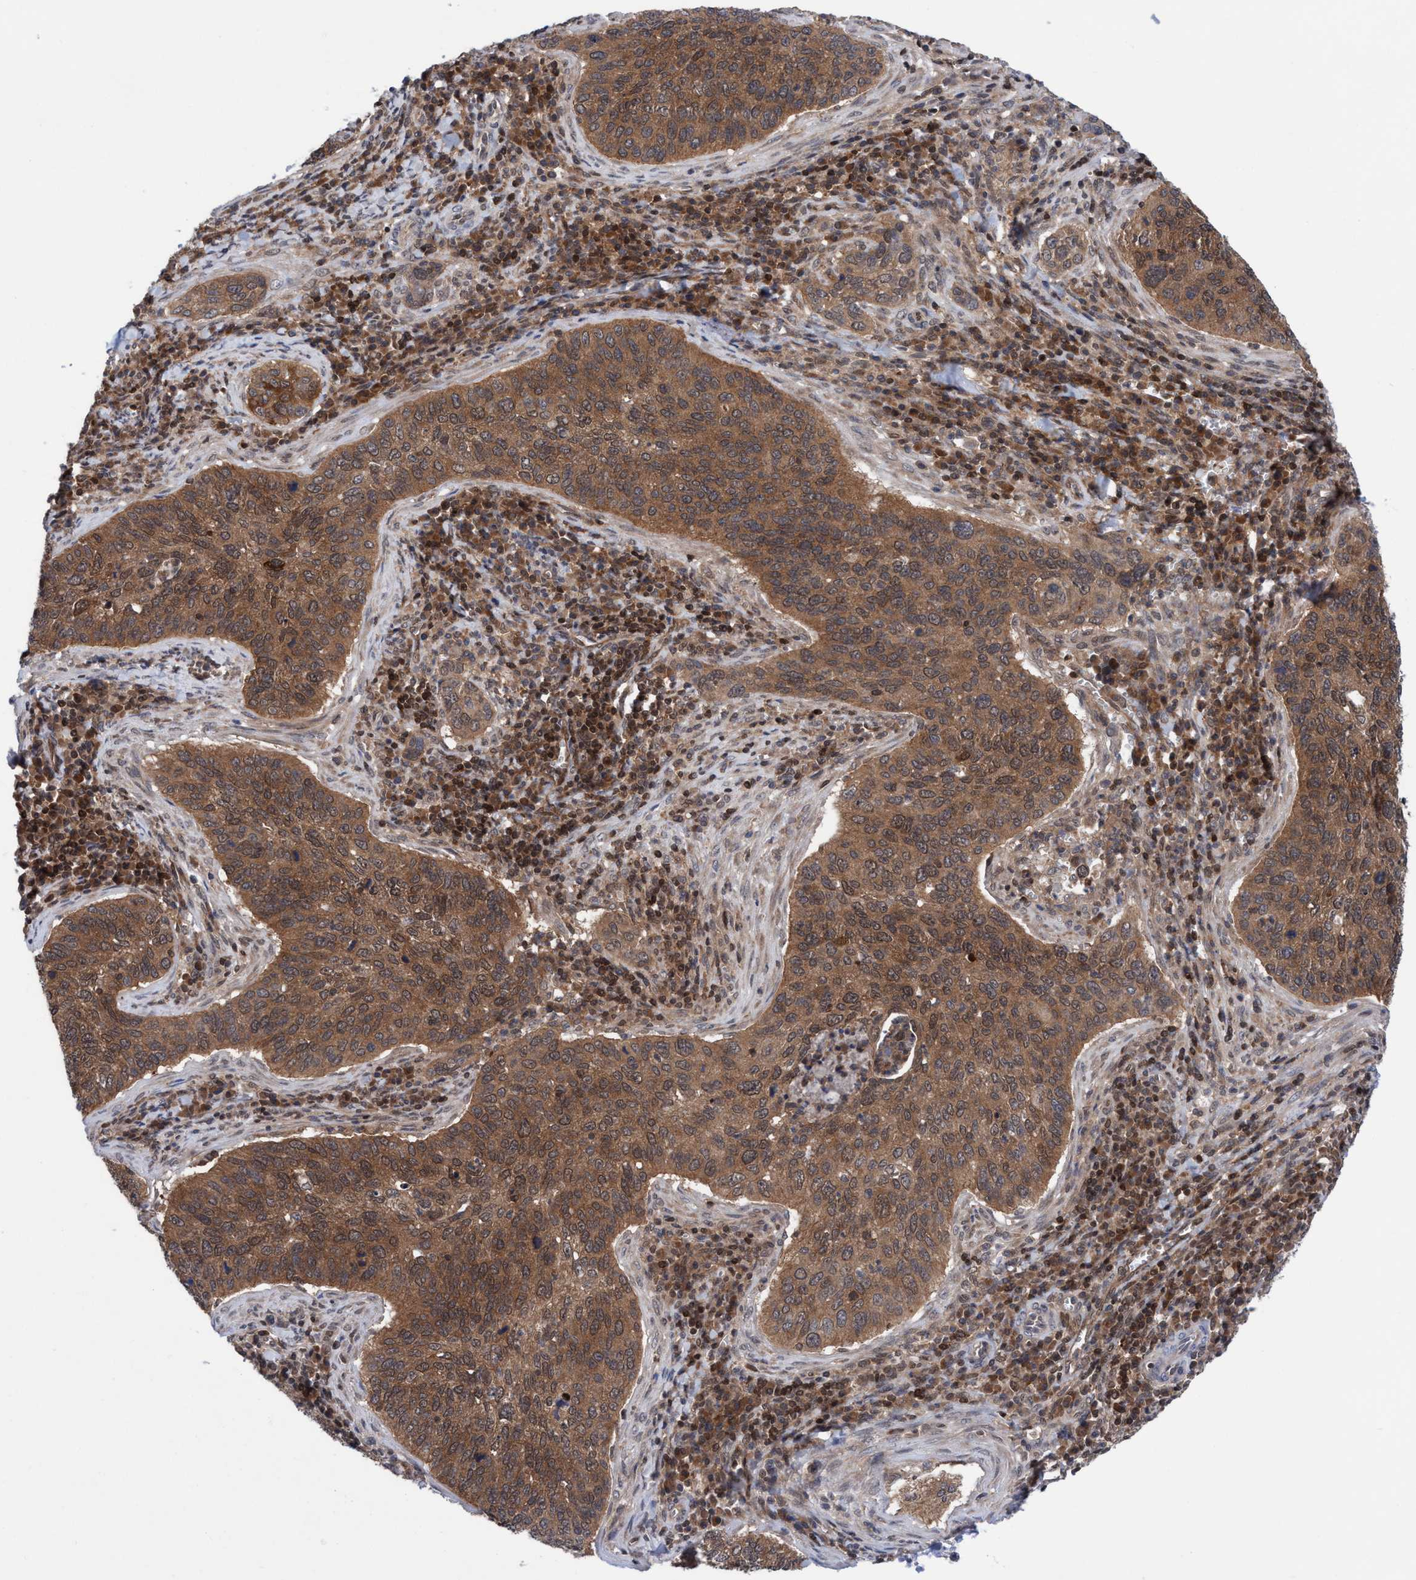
{"staining": {"intensity": "moderate", "quantity": ">75%", "location": "cytoplasmic/membranous"}, "tissue": "cervical cancer", "cell_type": "Tumor cells", "image_type": "cancer", "snomed": [{"axis": "morphology", "description": "Squamous cell carcinoma, NOS"}, {"axis": "topography", "description": "Cervix"}], "caption": "Tumor cells display medium levels of moderate cytoplasmic/membranous positivity in about >75% of cells in human cervical cancer. (DAB (3,3'-diaminobenzidine) IHC, brown staining for protein, blue staining for nuclei).", "gene": "GLOD4", "patient": {"sex": "female", "age": 53}}